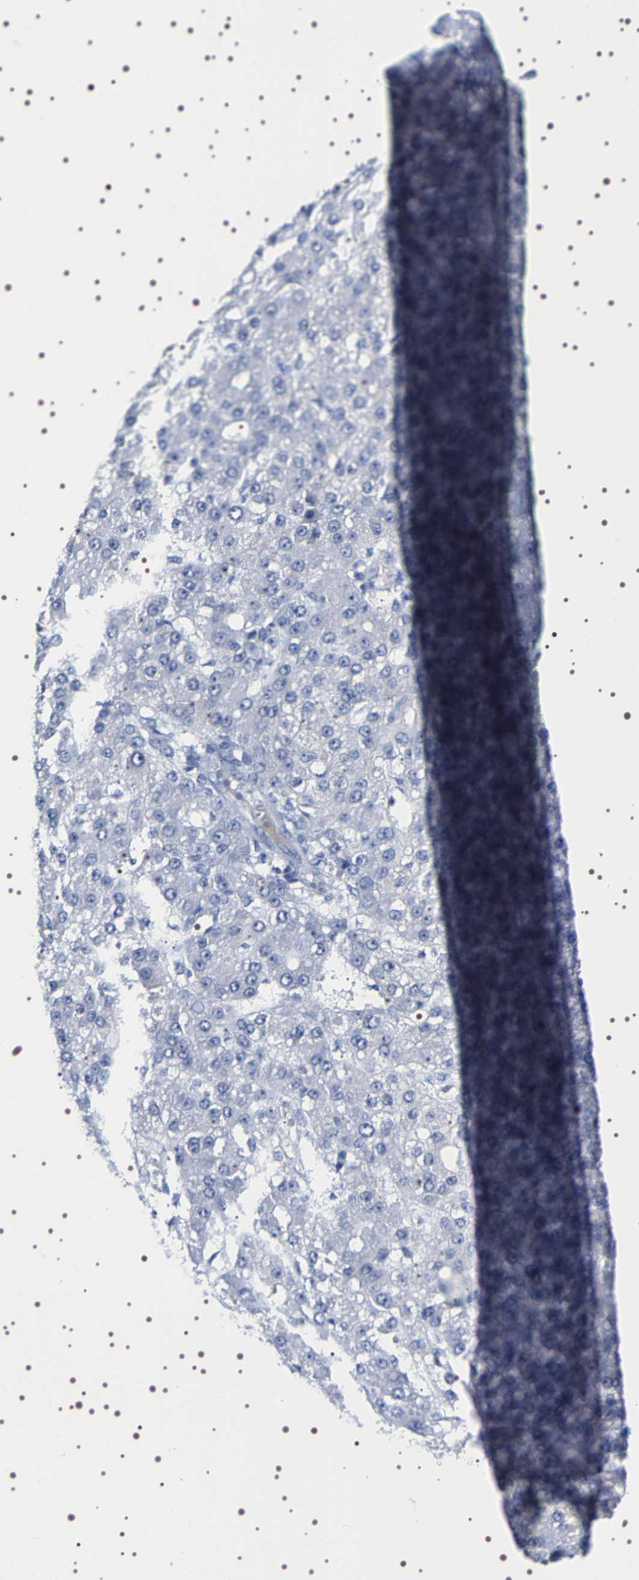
{"staining": {"intensity": "negative", "quantity": "none", "location": "none"}, "tissue": "liver cancer", "cell_type": "Tumor cells", "image_type": "cancer", "snomed": [{"axis": "morphology", "description": "Carcinoma, Hepatocellular, NOS"}, {"axis": "topography", "description": "Liver"}], "caption": "Histopathology image shows no significant protein expression in tumor cells of liver hepatocellular carcinoma. (DAB immunohistochemistry, high magnification).", "gene": "UBQLN3", "patient": {"sex": "male", "age": 67}}